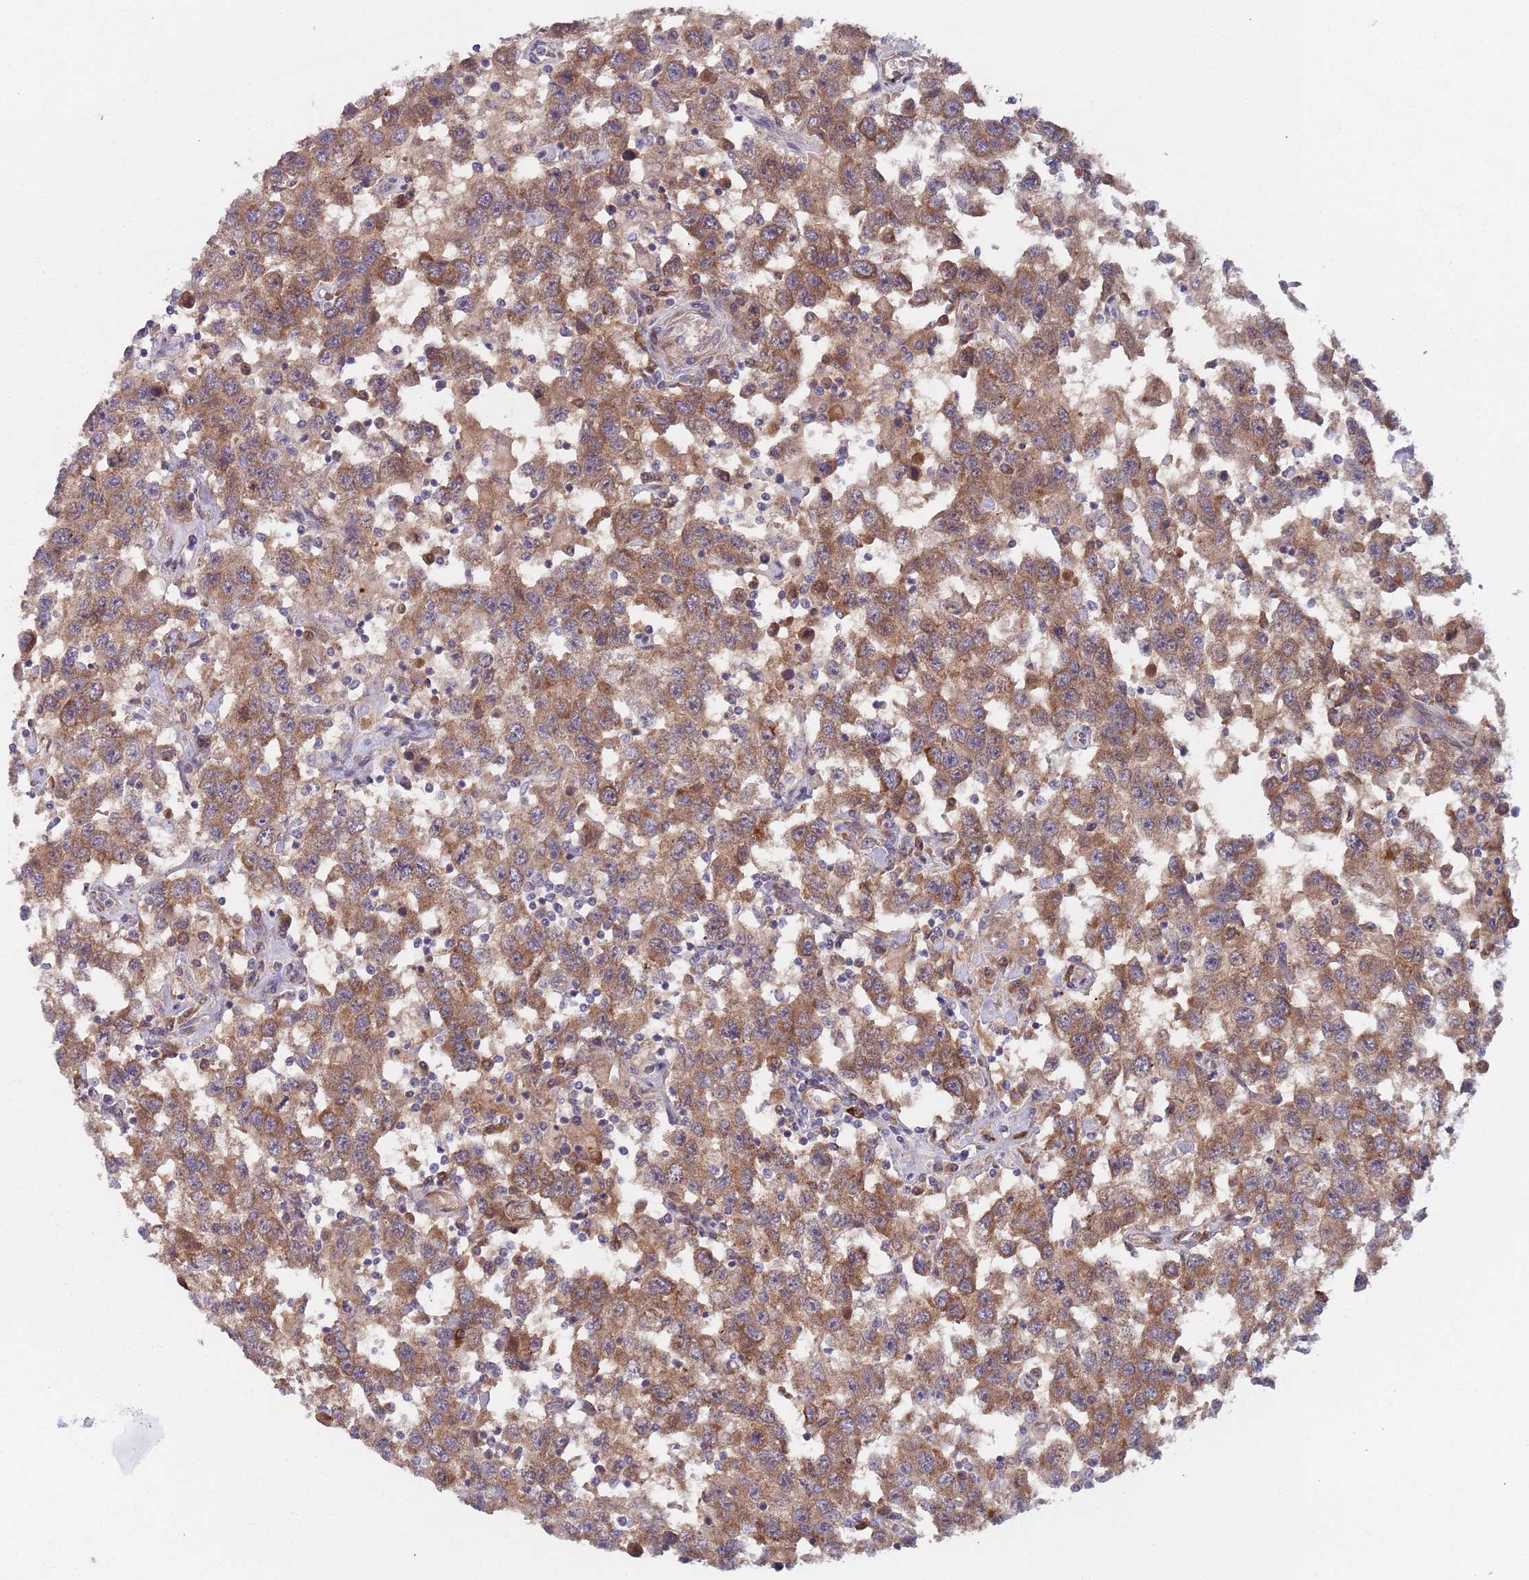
{"staining": {"intensity": "moderate", "quantity": ">75%", "location": "cytoplasmic/membranous"}, "tissue": "testis cancer", "cell_type": "Tumor cells", "image_type": "cancer", "snomed": [{"axis": "morphology", "description": "Seminoma, NOS"}, {"axis": "topography", "description": "Testis"}], "caption": "This photomicrograph demonstrates immunohistochemistry staining of testis seminoma, with medium moderate cytoplasmic/membranous positivity in about >75% of tumor cells.", "gene": "ZNF140", "patient": {"sex": "male", "age": 41}}